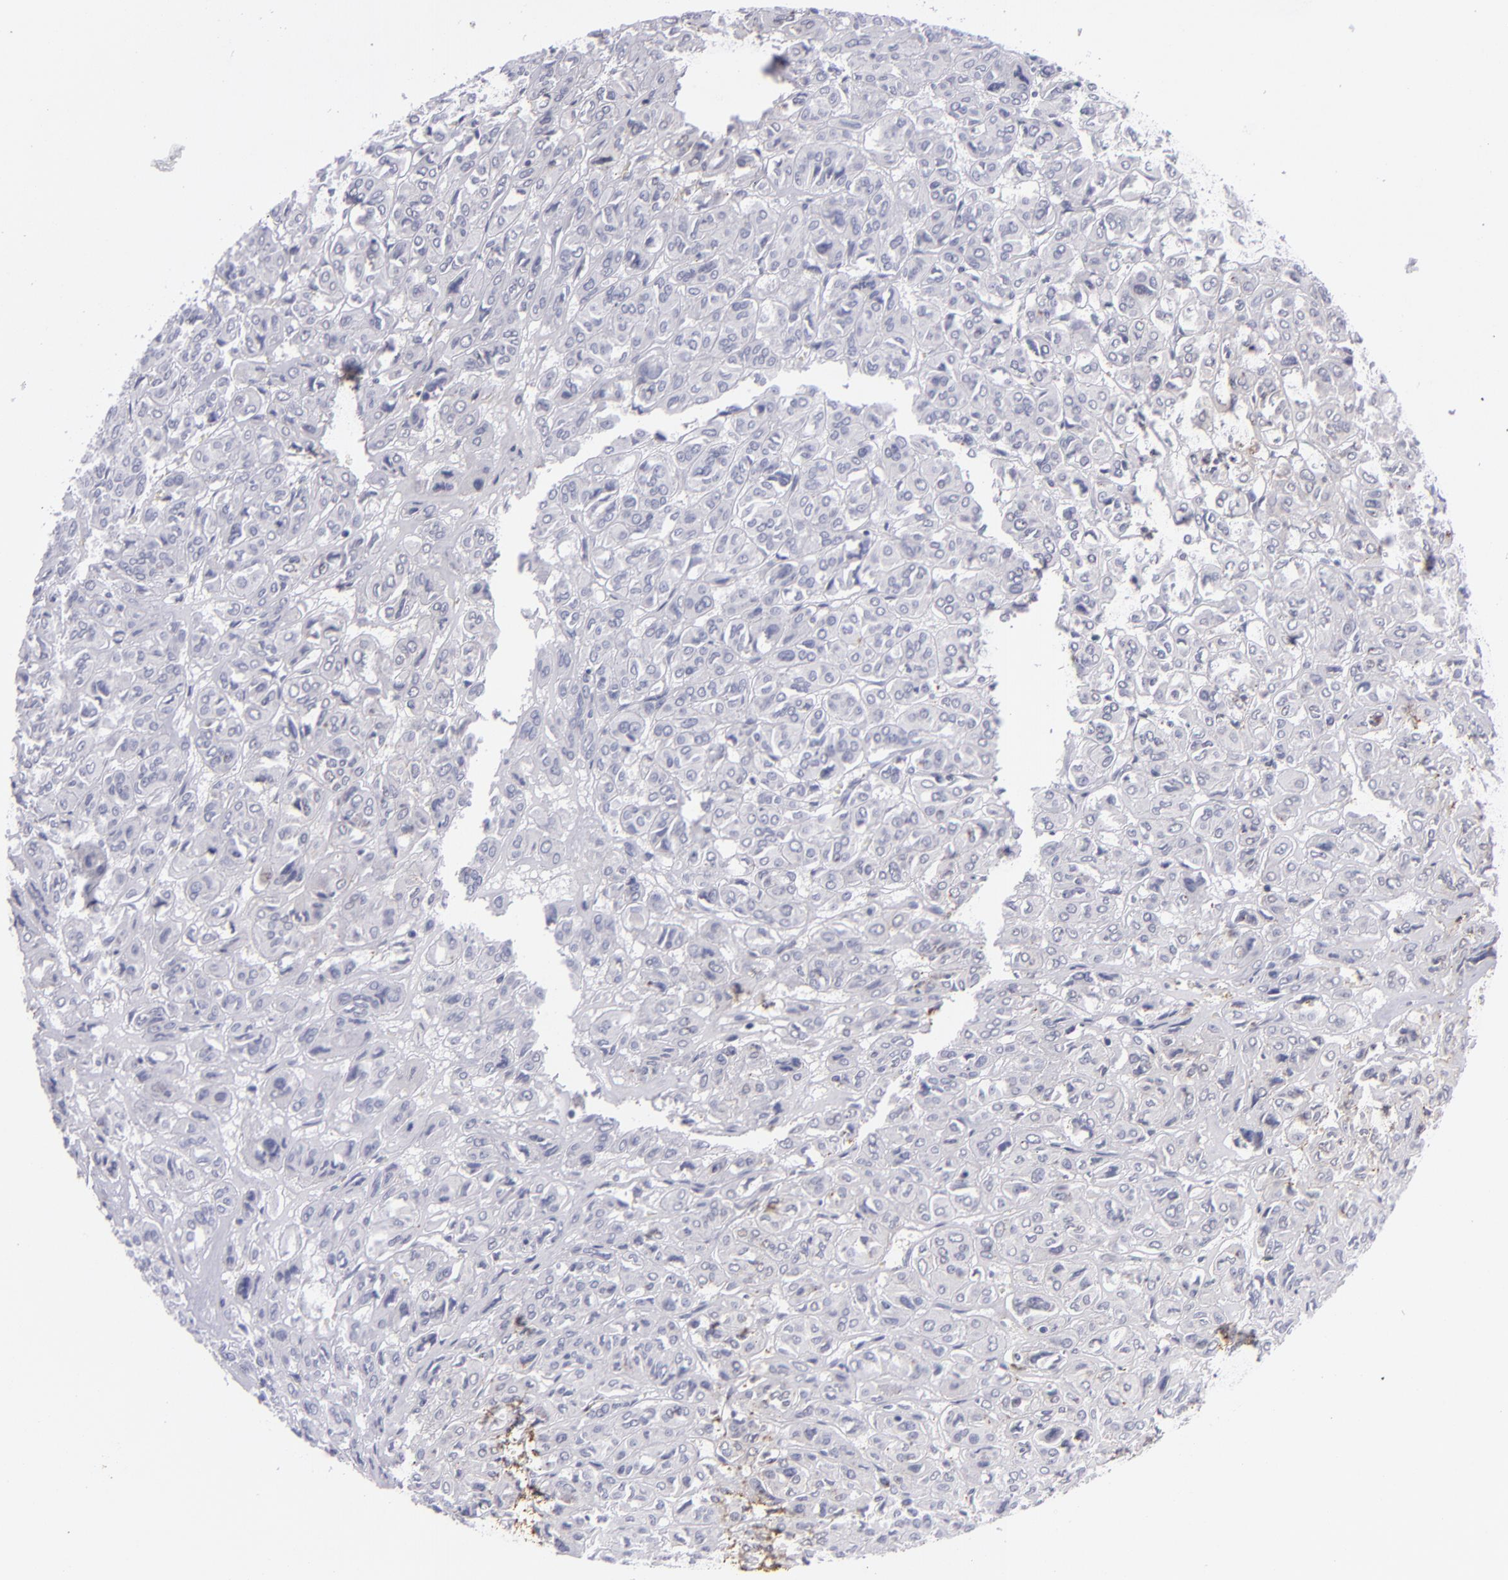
{"staining": {"intensity": "negative", "quantity": "none", "location": "none"}, "tissue": "thyroid cancer", "cell_type": "Tumor cells", "image_type": "cancer", "snomed": [{"axis": "morphology", "description": "Follicular adenoma carcinoma, NOS"}, {"axis": "topography", "description": "Thyroid gland"}], "caption": "An immunohistochemistry image of thyroid cancer is shown. There is no staining in tumor cells of thyroid cancer.", "gene": "ITGB4", "patient": {"sex": "female", "age": 71}}